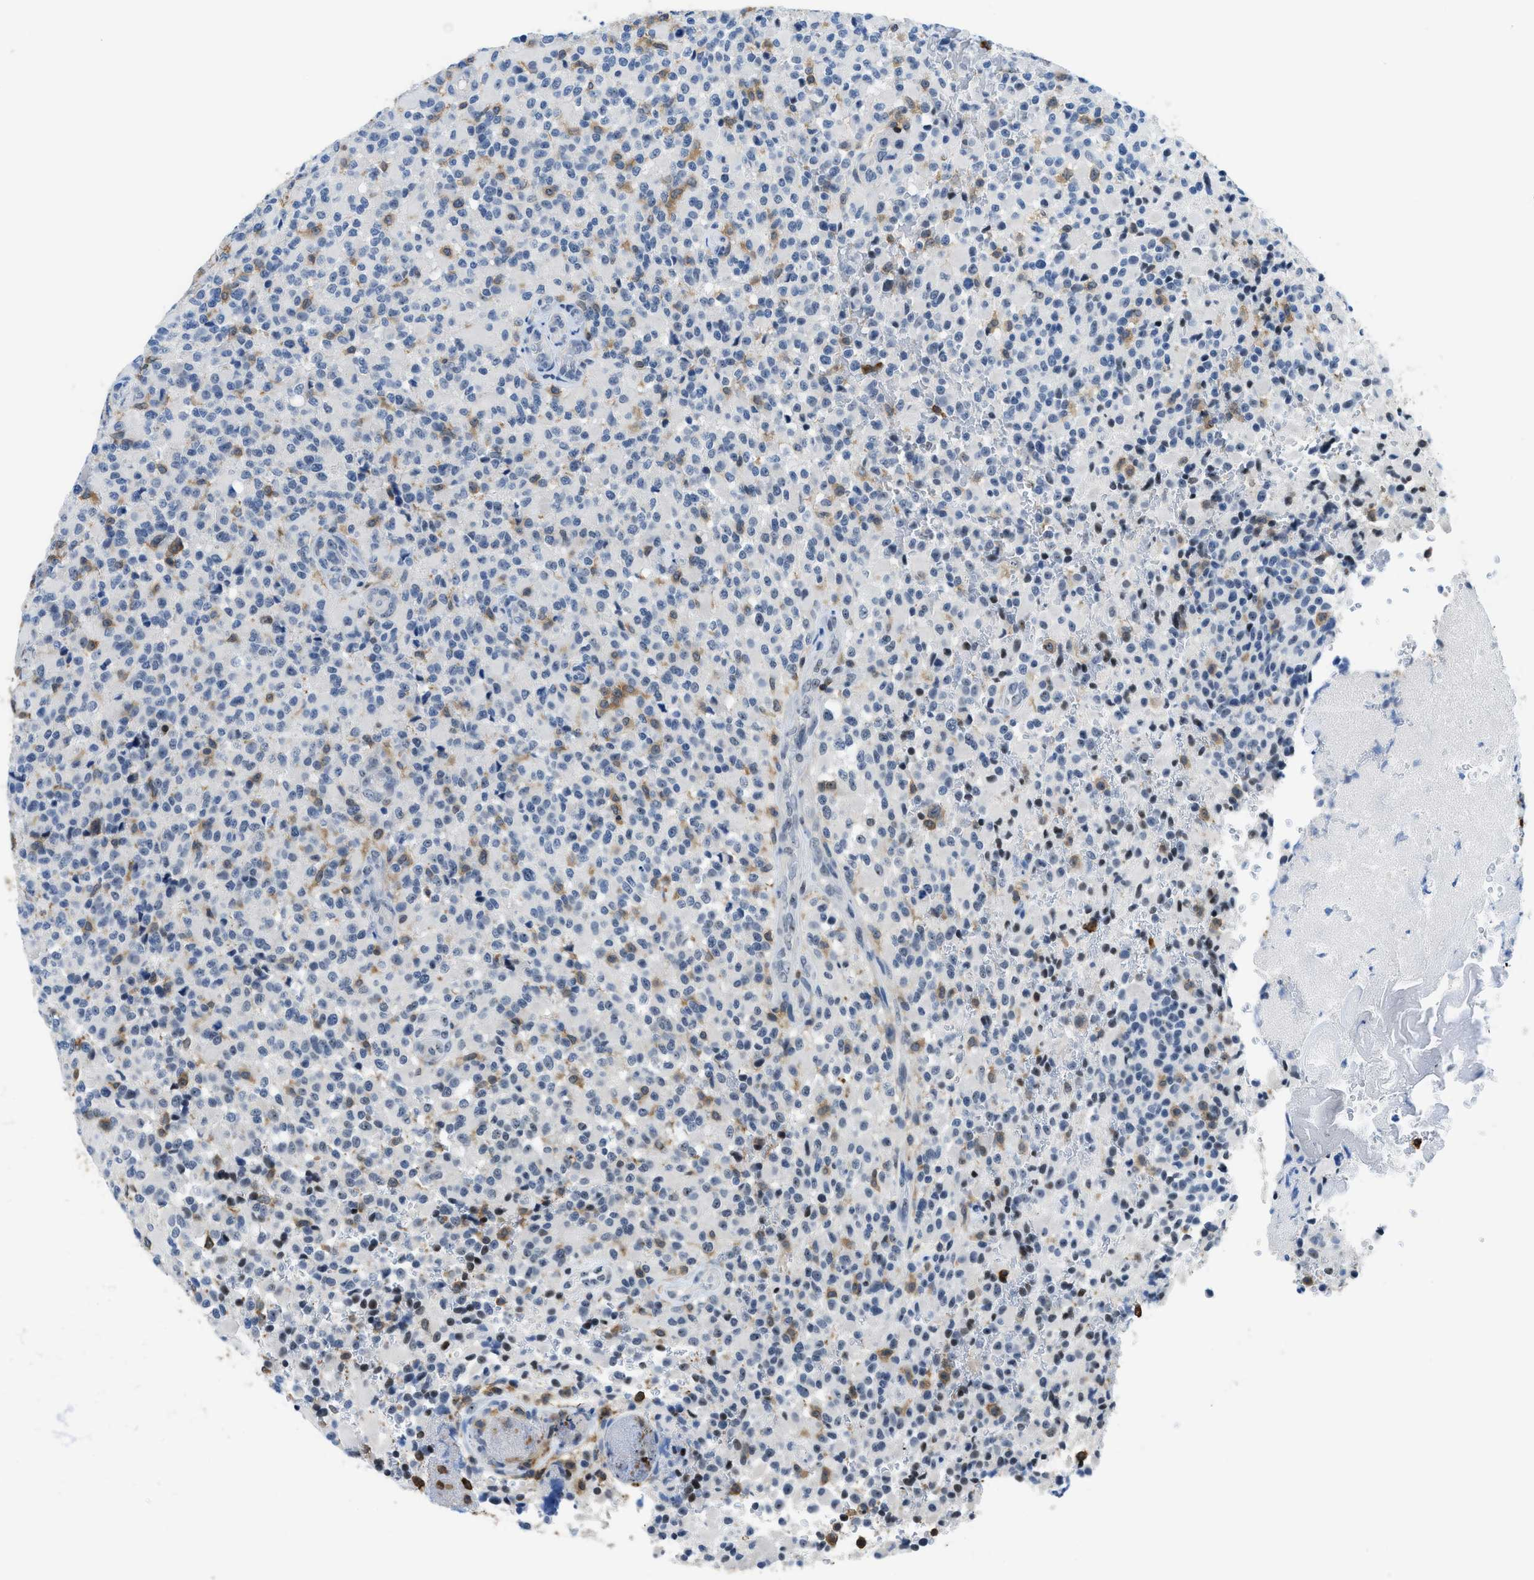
{"staining": {"intensity": "weak", "quantity": "<25%", "location": "cytoplasmic/membranous"}, "tissue": "glioma", "cell_type": "Tumor cells", "image_type": "cancer", "snomed": [{"axis": "morphology", "description": "Glioma, malignant, High grade"}, {"axis": "topography", "description": "Brain"}], "caption": "Tumor cells are negative for protein expression in human malignant high-grade glioma. The staining was performed using DAB to visualize the protein expression in brown, while the nuclei were stained in blue with hematoxylin (Magnification: 20x).", "gene": "FAM151A", "patient": {"sex": "male", "age": 71}}